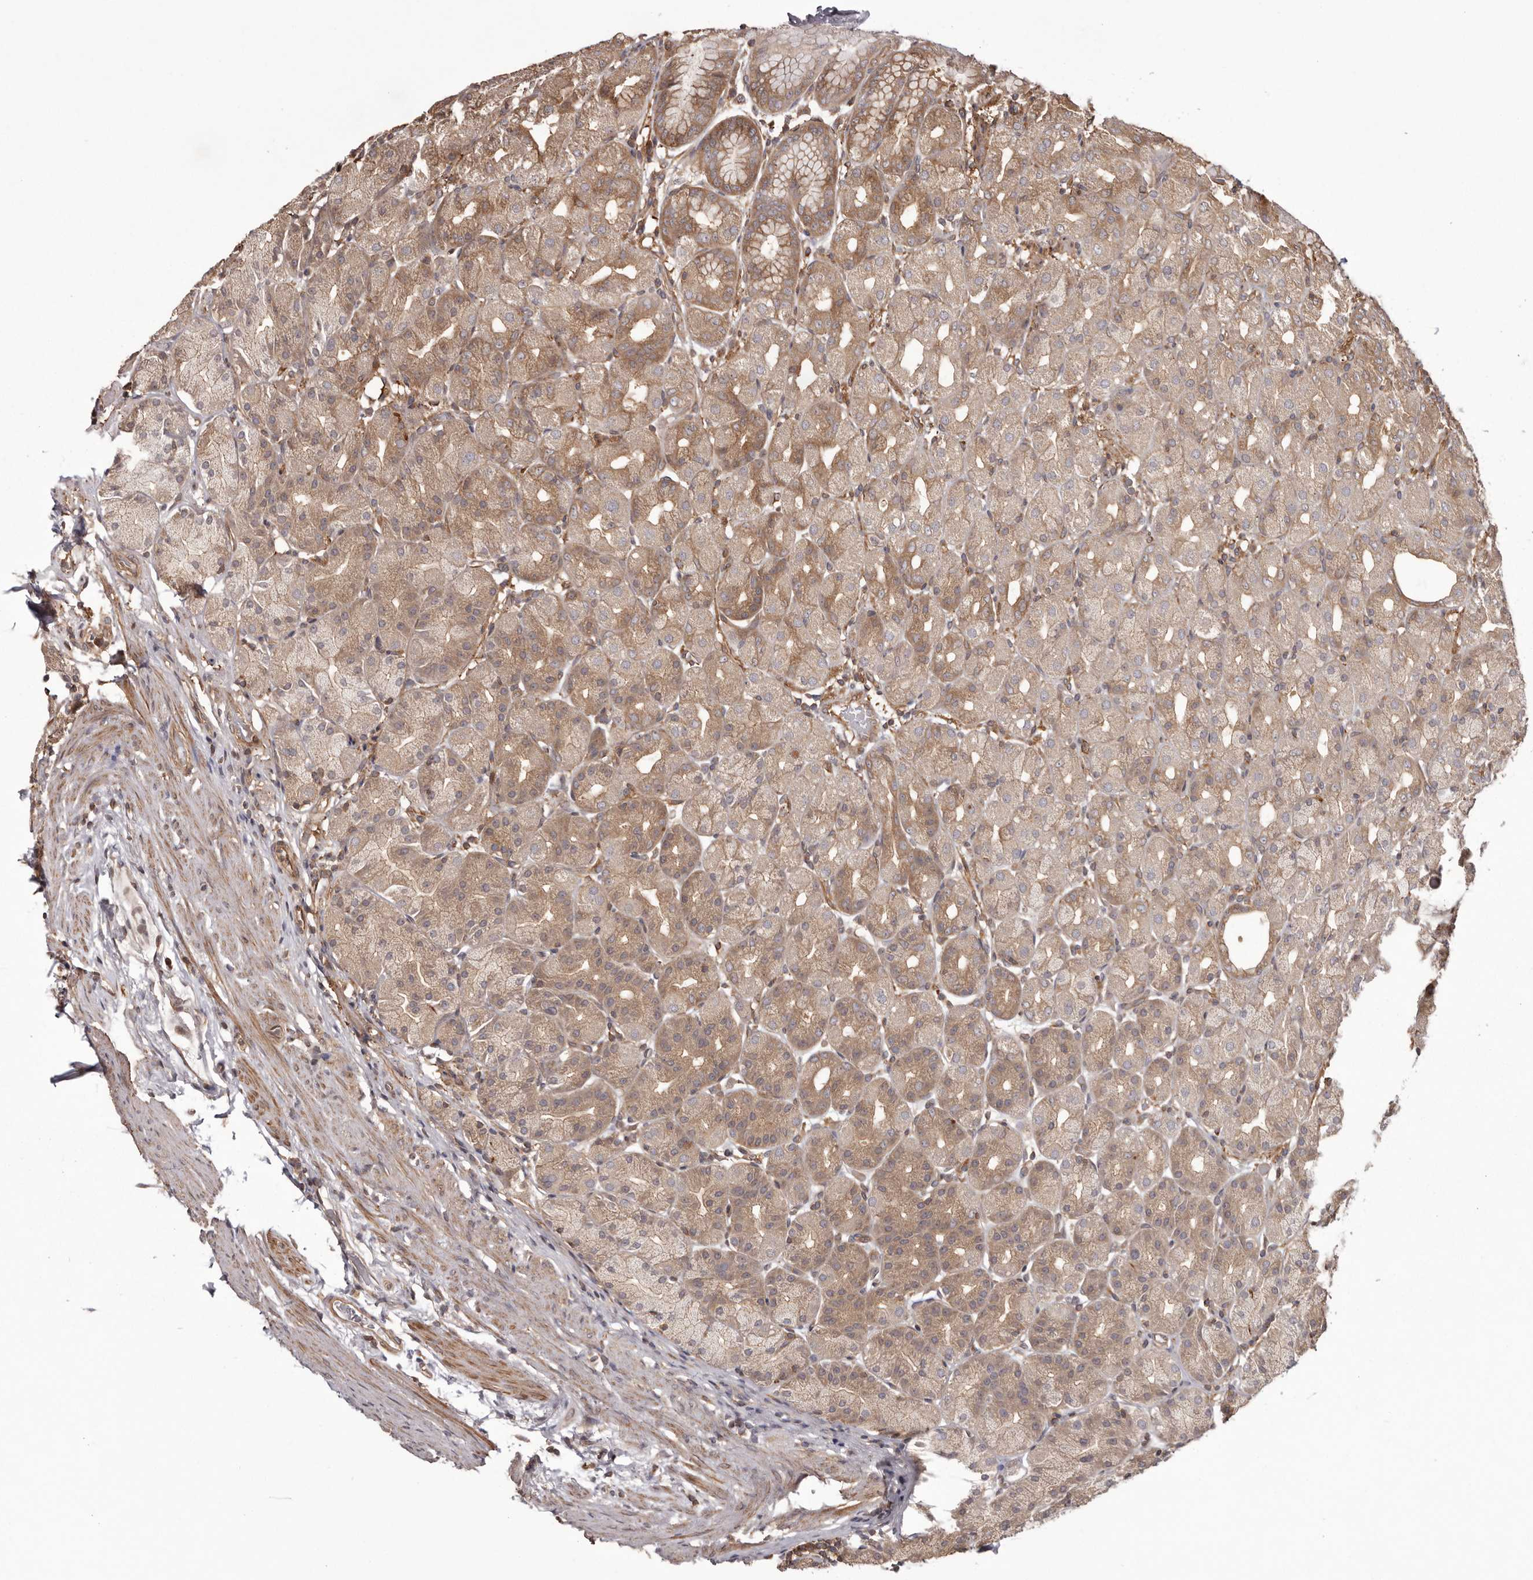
{"staining": {"intensity": "moderate", "quantity": ">75%", "location": "cytoplasmic/membranous"}, "tissue": "stomach", "cell_type": "Glandular cells", "image_type": "normal", "snomed": [{"axis": "morphology", "description": "Normal tissue, NOS"}, {"axis": "topography", "description": "Stomach, upper"}], "caption": "An image showing moderate cytoplasmic/membranous positivity in about >75% of glandular cells in benign stomach, as visualized by brown immunohistochemical staining.", "gene": "NFKBIA", "patient": {"sex": "male", "age": 68}}